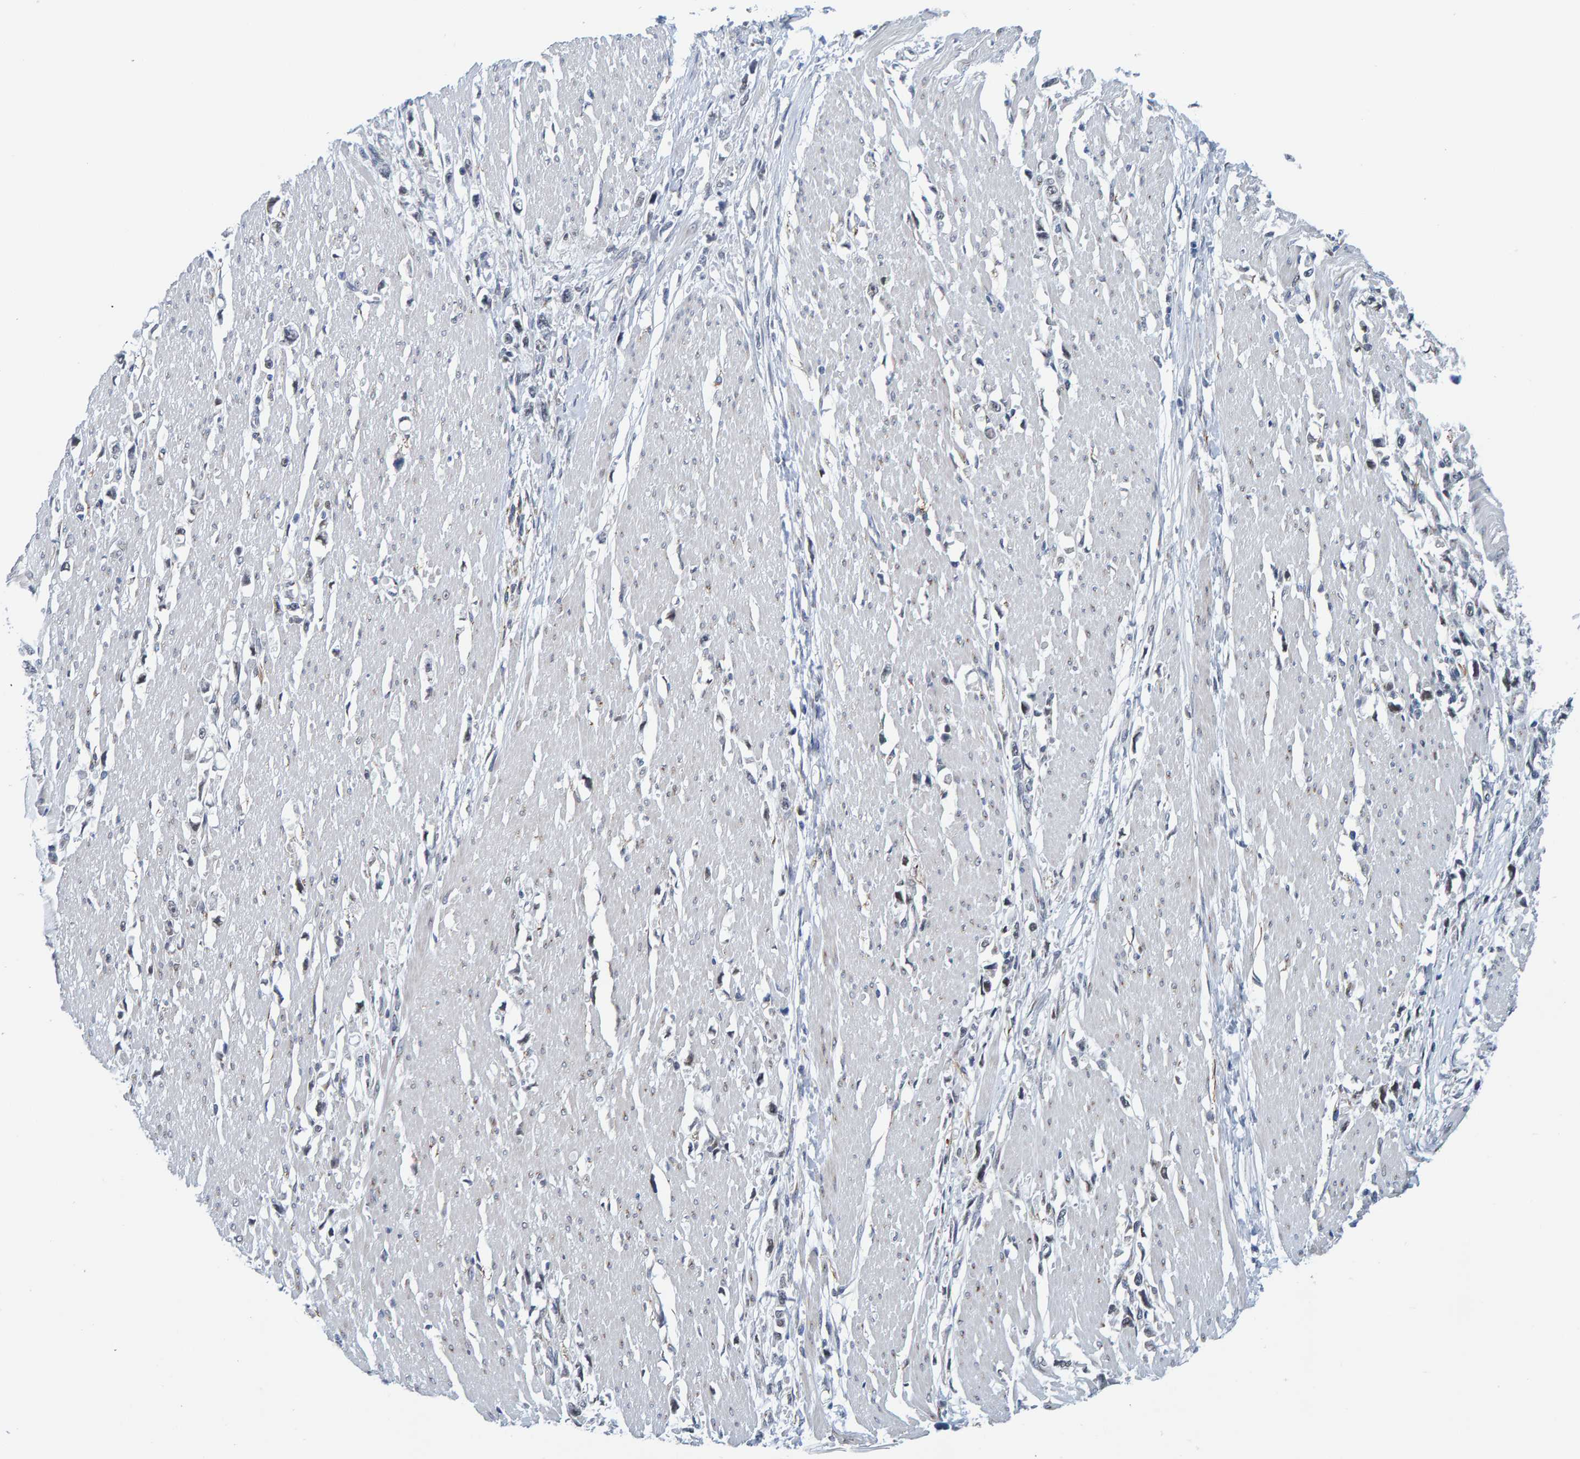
{"staining": {"intensity": "negative", "quantity": "none", "location": "none"}, "tissue": "stomach cancer", "cell_type": "Tumor cells", "image_type": "cancer", "snomed": [{"axis": "morphology", "description": "Adenocarcinoma, NOS"}, {"axis": "topography", "description": "Stomach"}], "caption": "Human stomach adenocarcinoma stained for a protein using immunohistochemistry (IHC) demonstrates no staining in tumor cells.", "gene": "SCRN2", "patient": {"sex": "female", "age": 59}}